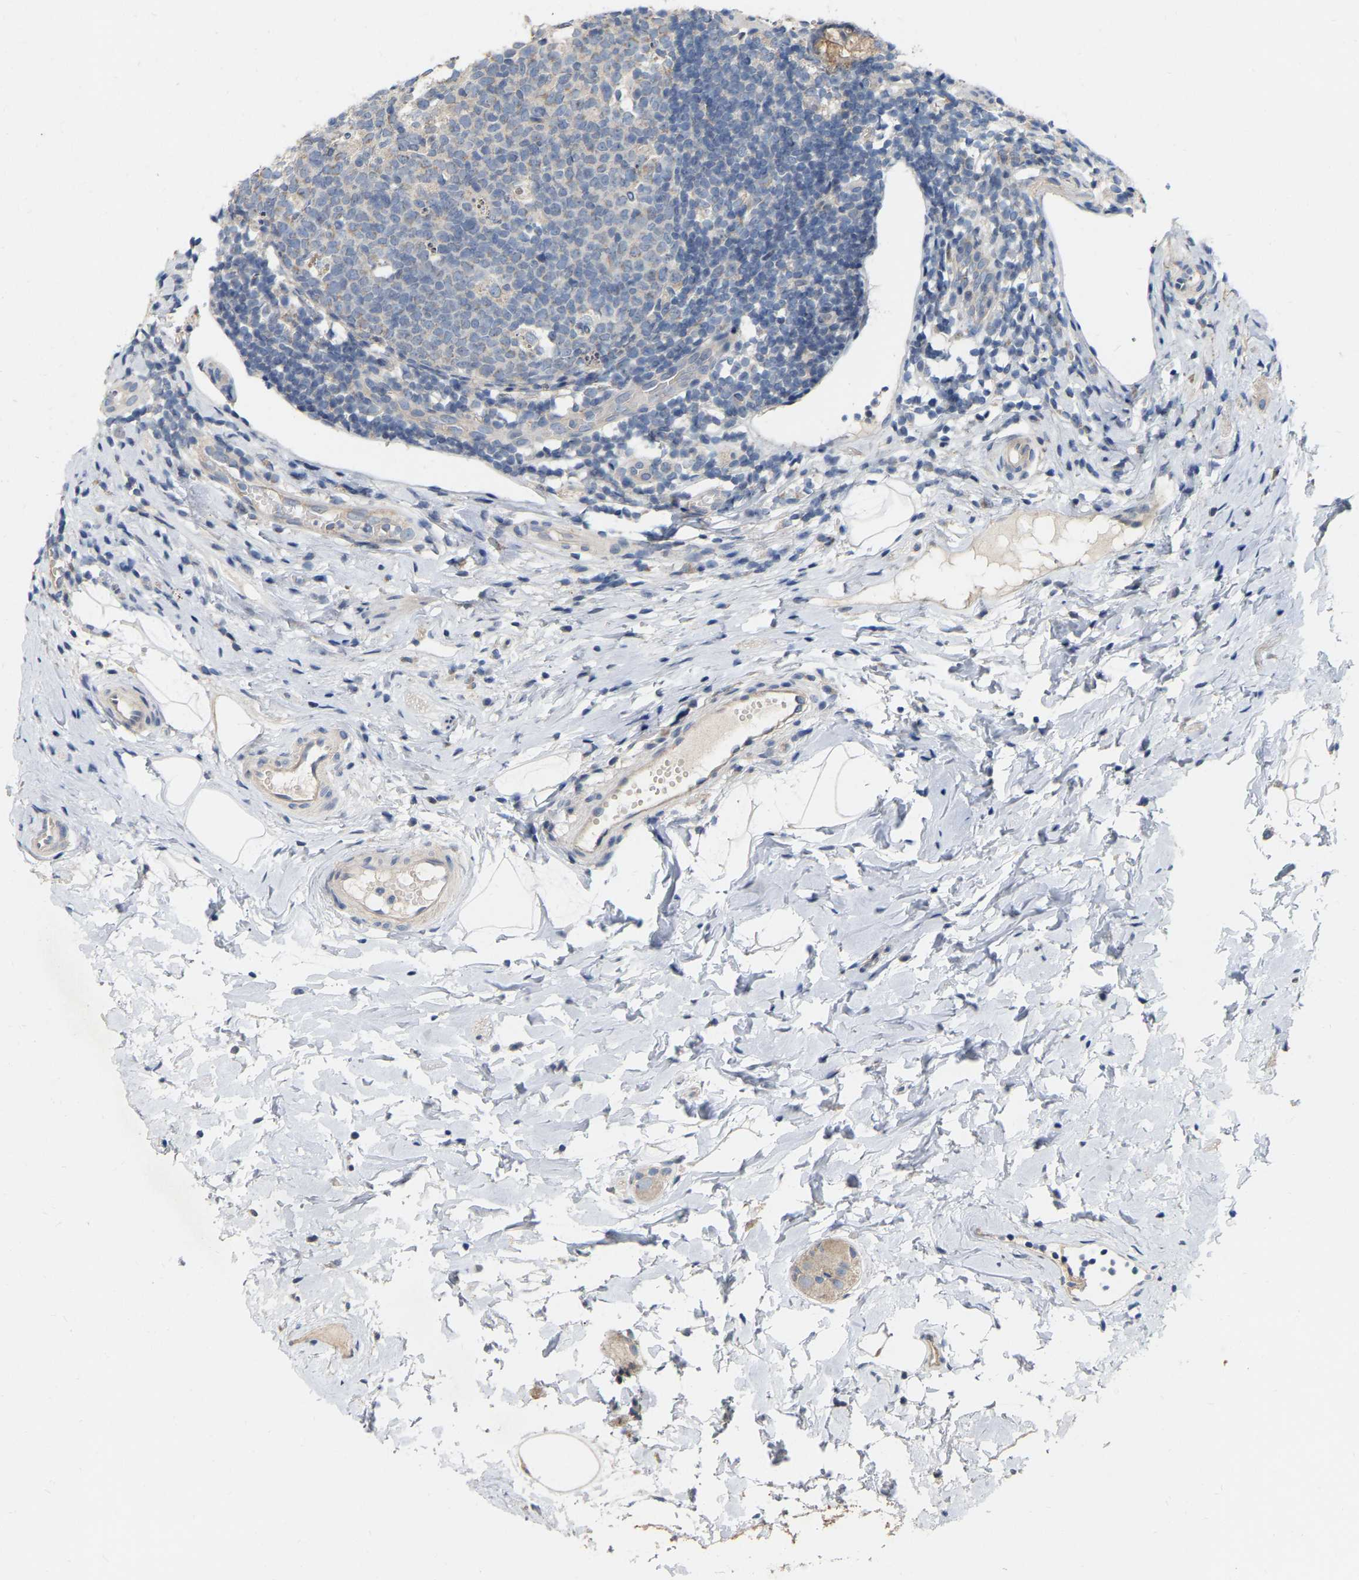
{"staining": {"intensity": "weak", "quantity": "25%-75%", "location": "cytoplasmic/membranous"}, "tissue": "appendix", "cell_type": "Glandular cells", "image_type": "normal", "snomed": [{"axis": "morphology", "description": "Normal tissue, NOS"}, {"axis": "topography", "description": "Appendix"}], "caption": "Approximately 25%-75% of glandular cells in unremarkable human appendix show weak cytoplasmic/membranous protein expression as visualized by brown immunohistochemical staining.", "gene": "SSH1", "patient": {"sex": "female", "age": 20}}